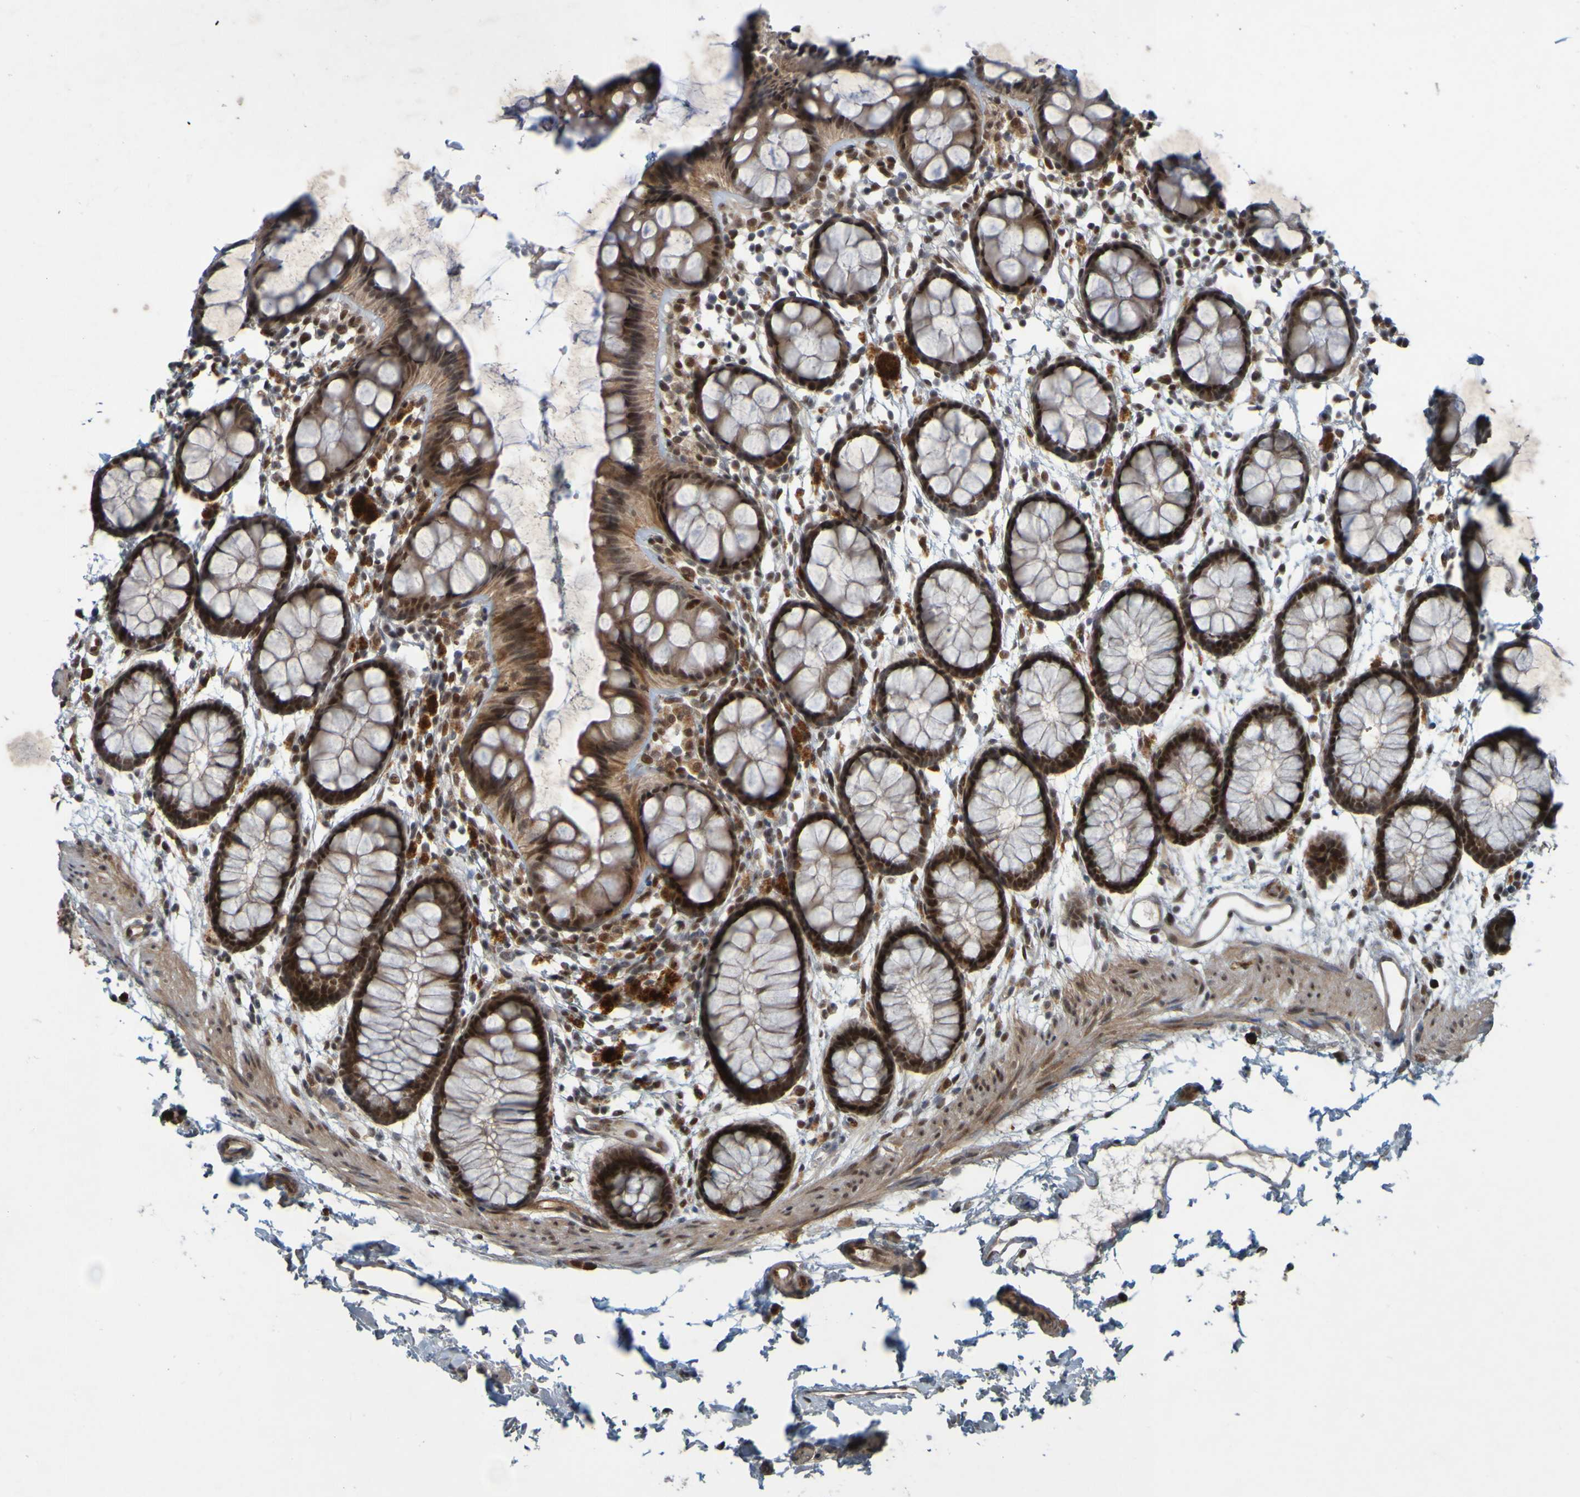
{"staining": {"intensity": "strong", "quantity": ">75%", "location": "cytoplasmic/membranous,nuclear"}, "tissue": "rectum", "cell_type": "Glandular cells", "image_type": "normal", "snomed": [{"axis": "morphology", "description": "Normal tissue, NOS"}, {"axis": "topography", "description": "Rectum"}], "caption": "Protein staining of benign rectum reveals strong cytoplasmic/membranous,nuclear positivity in about >75% of glandular cells.", "gene": "MCPH1", "patient": {"sex": "female", "age": 66}}